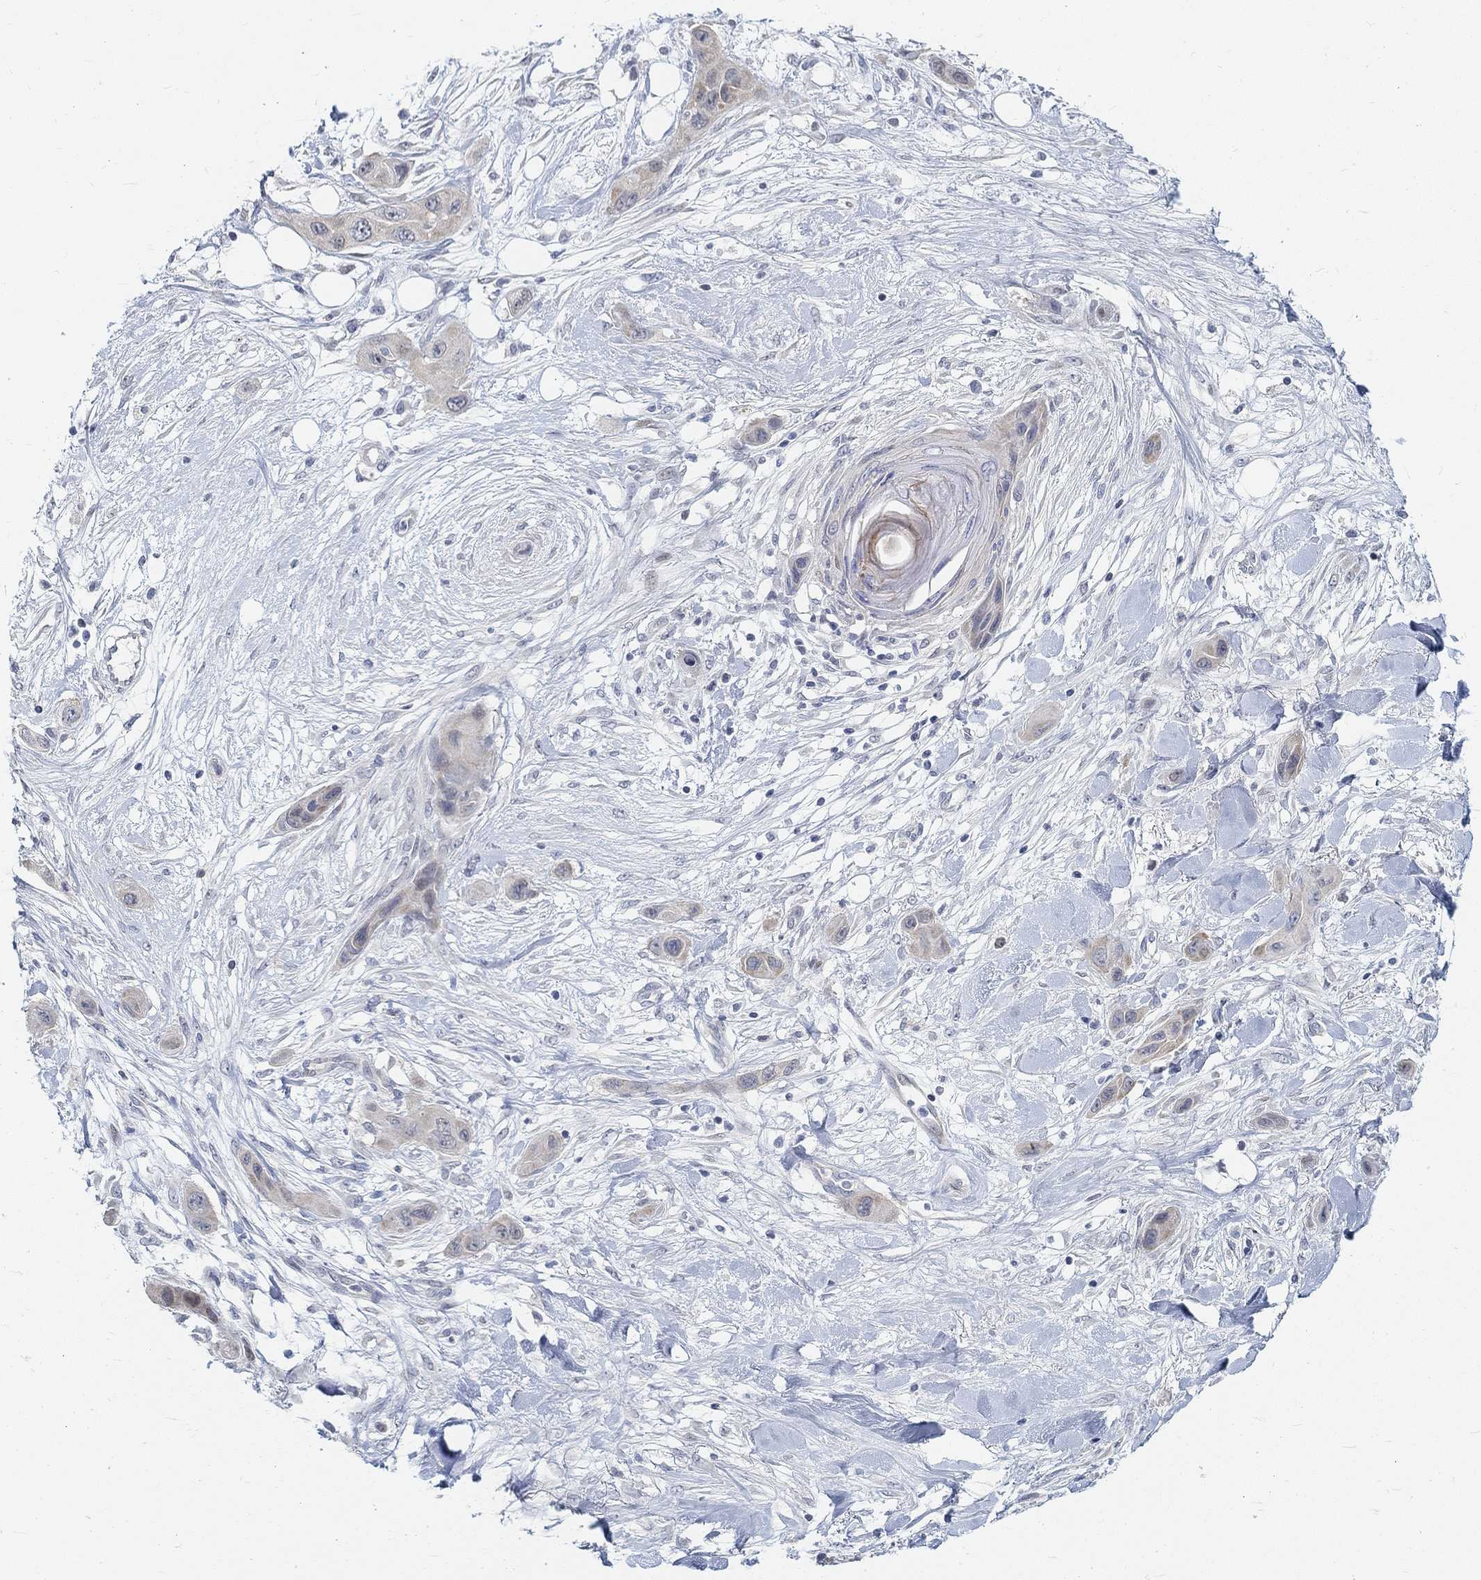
{"staining": {"intensity": "weak", "quantity": ">75%", "location": "cytoplasmic/membranous"}, "tissue": "skin cancer", "cell_type": "Tumor cells", "image_type": "cancer", "snomed": [{"axis": "morphology", "description": "Squamous cell carcinoma, NOS"}, {"axis": "topography", "description": "Skin"}], "caption": "An image showing weak cytoplasmic/membranous positivity in approximately >75% of tumor cells in skin cancer (squamous cell carcinoma), as visualized by brown immunohistochemical staining.", "gene": "SNTG2", "patient": {"sex": "male", "age": 79}}